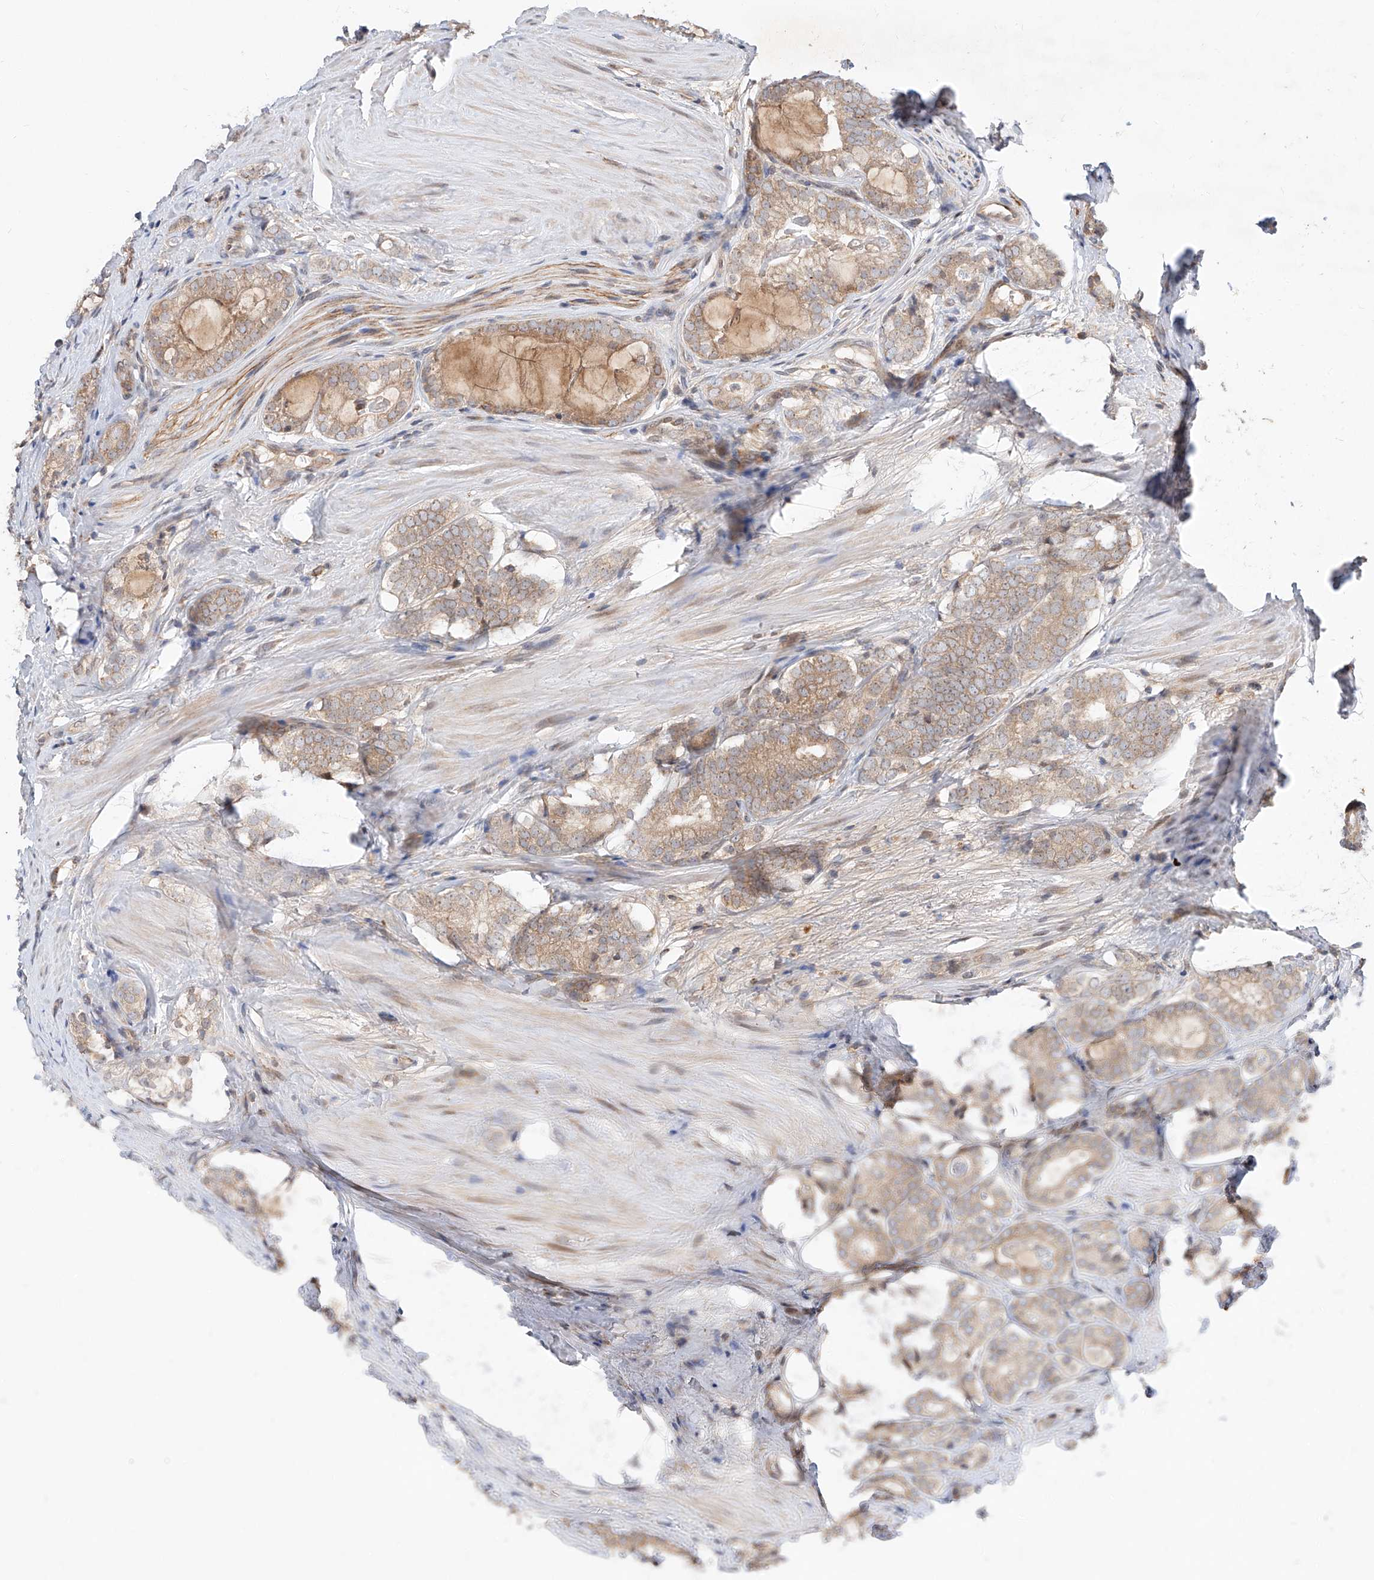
{"staining": {"intensity": "weak", "quantity": ">75%", "location": "cytoplasmic/membranous"}, "tissue": "prostate cancer", "cell_type": "Tumor cells", "image_type": "cancer", "snomed": [{"axis": "morphology", "description": "Adenocarcinoma, High grade"}, {"axis": "topography", "description": "Prostate"}], "caption": "Immunohistochemical staining of human prostate cancer (adenocarcinoma (high-grade)) demonstrates low levels of weak cytoplasmic/membranous protein staining in approximately >75% of tumor cells.", "gene": "DIRAS3", "patient": {"sex": "male", "age": 63}}